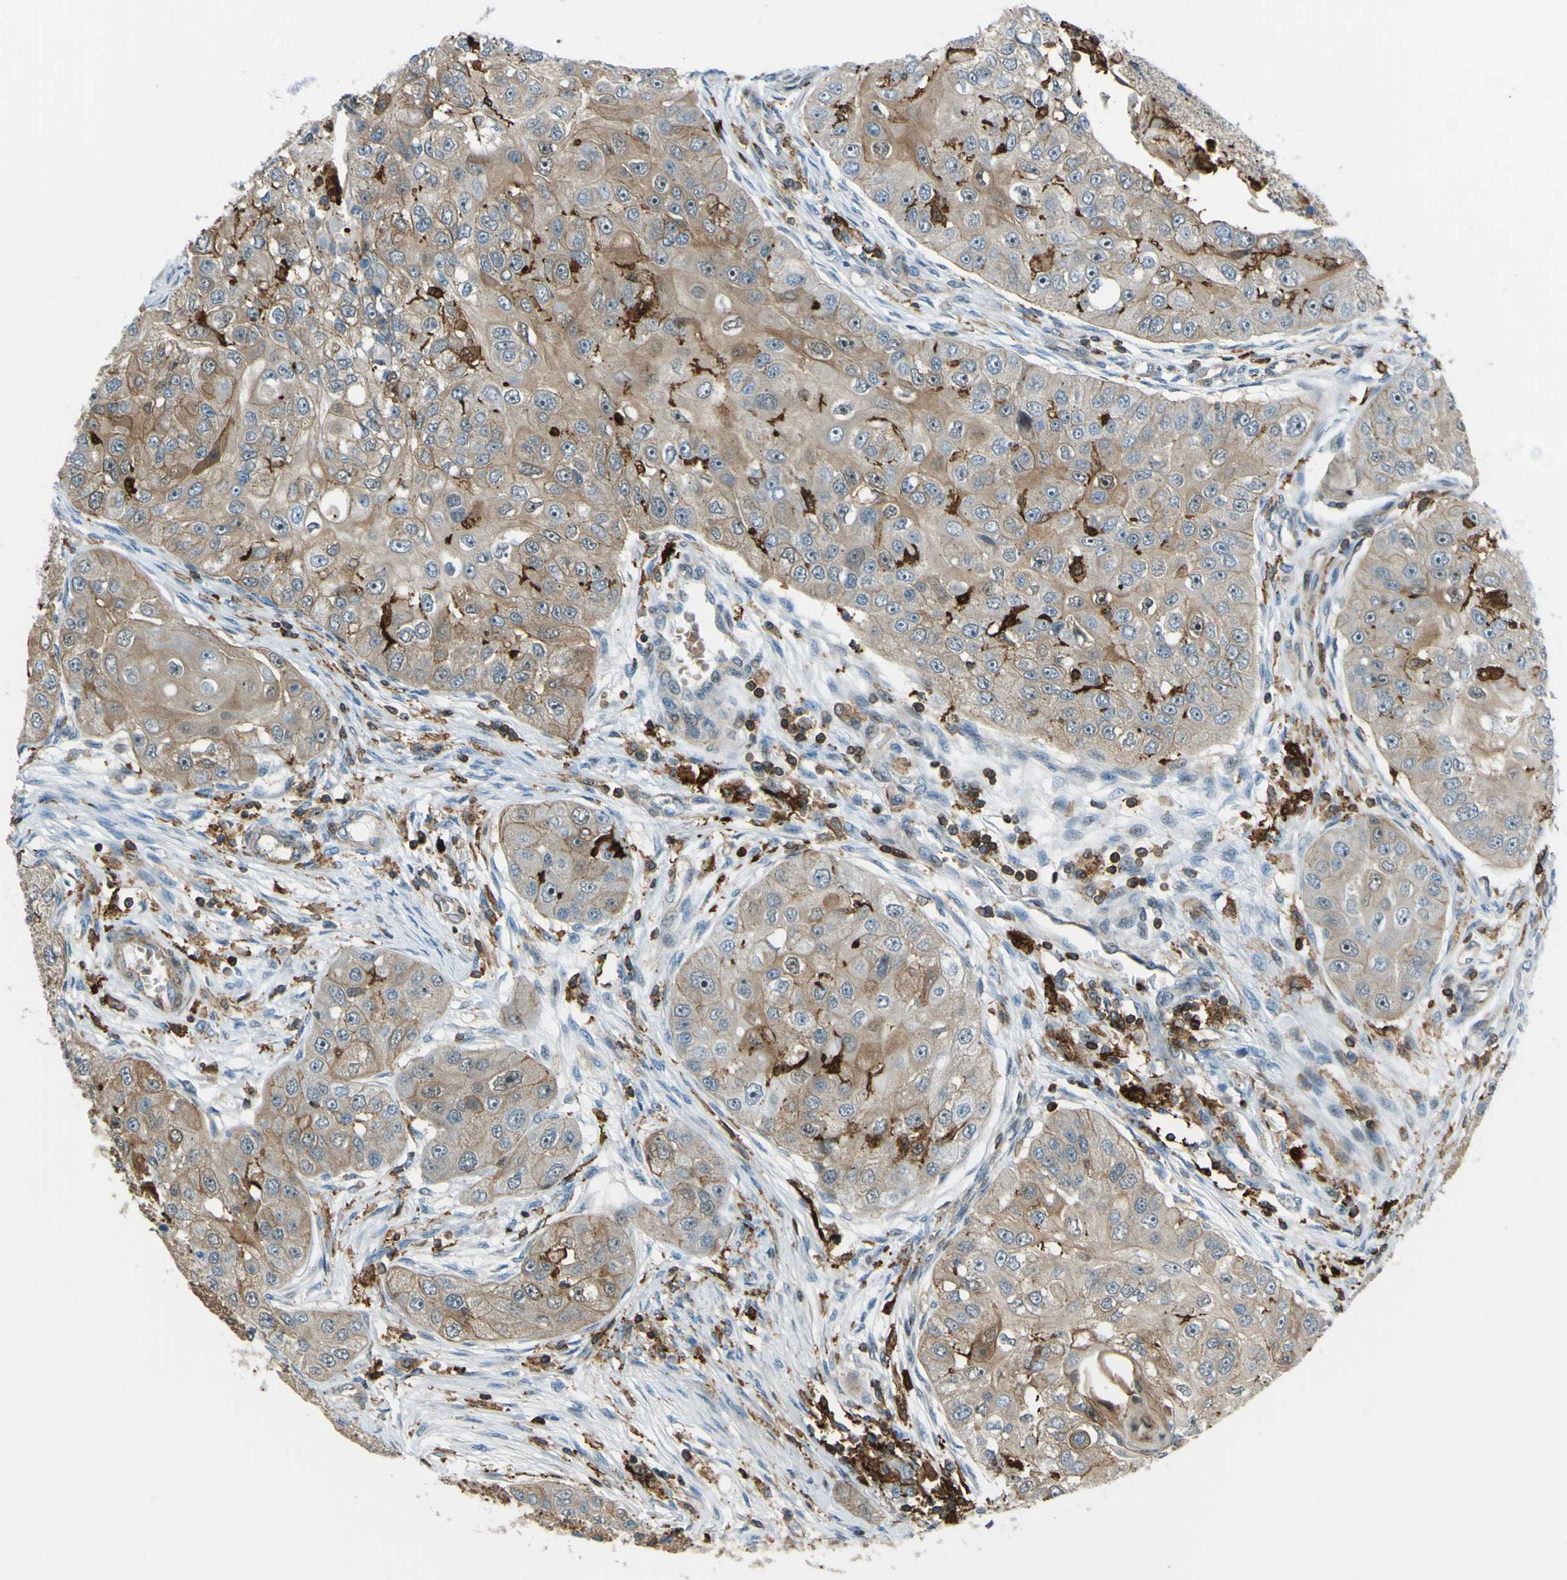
{"staining": {"intensity": "weak", "quantity": ">75%", "location": "cytoplasmic/membranous"}, "tissue": "head and neck cancer", "cell_type": "Tumor cells", "image_type": "cancer", "snomed": [{"axis": "morphology", "description": "Normal tissue, NOS"}, {"axis": "morphology", "description": "Squamous cell carcinoma, NOS"}, {"axis": "topography", "description": "Skeletal muscle"}, {"axis": "topography", "description": "Head-Neck"}], "caption": "Immunohistochemistry (IHC) photomicrograph of squamous cell carcinoma (head and neck) stained for a protein (brown), which displays low levels of weak cytoplasmic/membranous staining in approximately >75% of tumor cells.", "gene": "PCDHB5", "patient": {"sex": "male", "age": 51}}